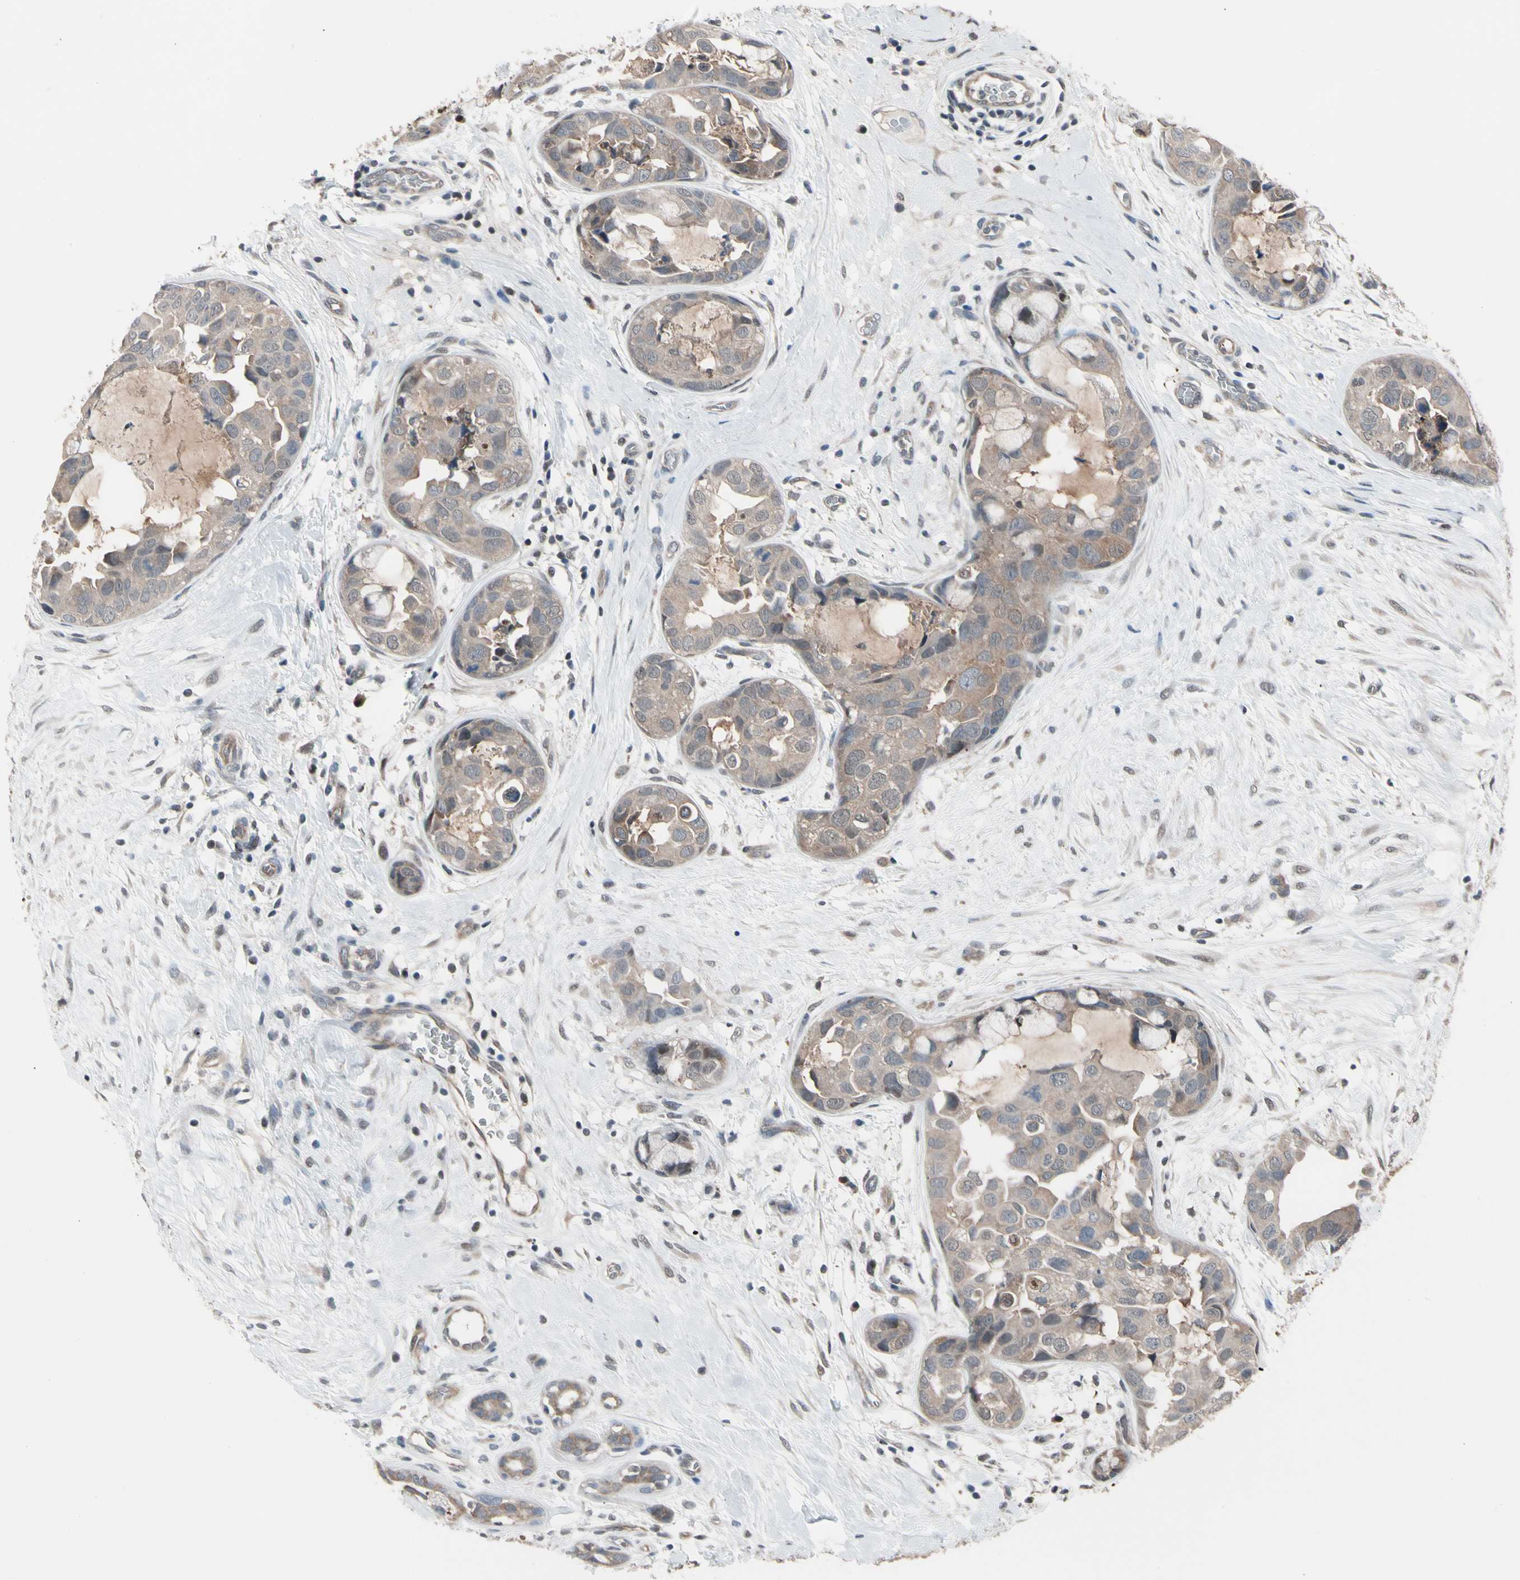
{"staining": {"intensity": "weak", "quantity": ">75%", "location": "cytoplasmic/membranous"}, "tissue": "breast cancer", "cell_type": "Tumor cells", "image_type": "cancer", "snomed": [{"axis": "morphology", "description": "Duct carcinoma"}, {"axis": "topography", "description": "Breast"}], "caption": "Protein staining displays weak cytoplasmic/membranous positivity in approximately >75% of tumor cells in breast infiltrating ductal carcinoma.", "gene": "PSMA2", "patient": {"sex": "female", "age": 40}}